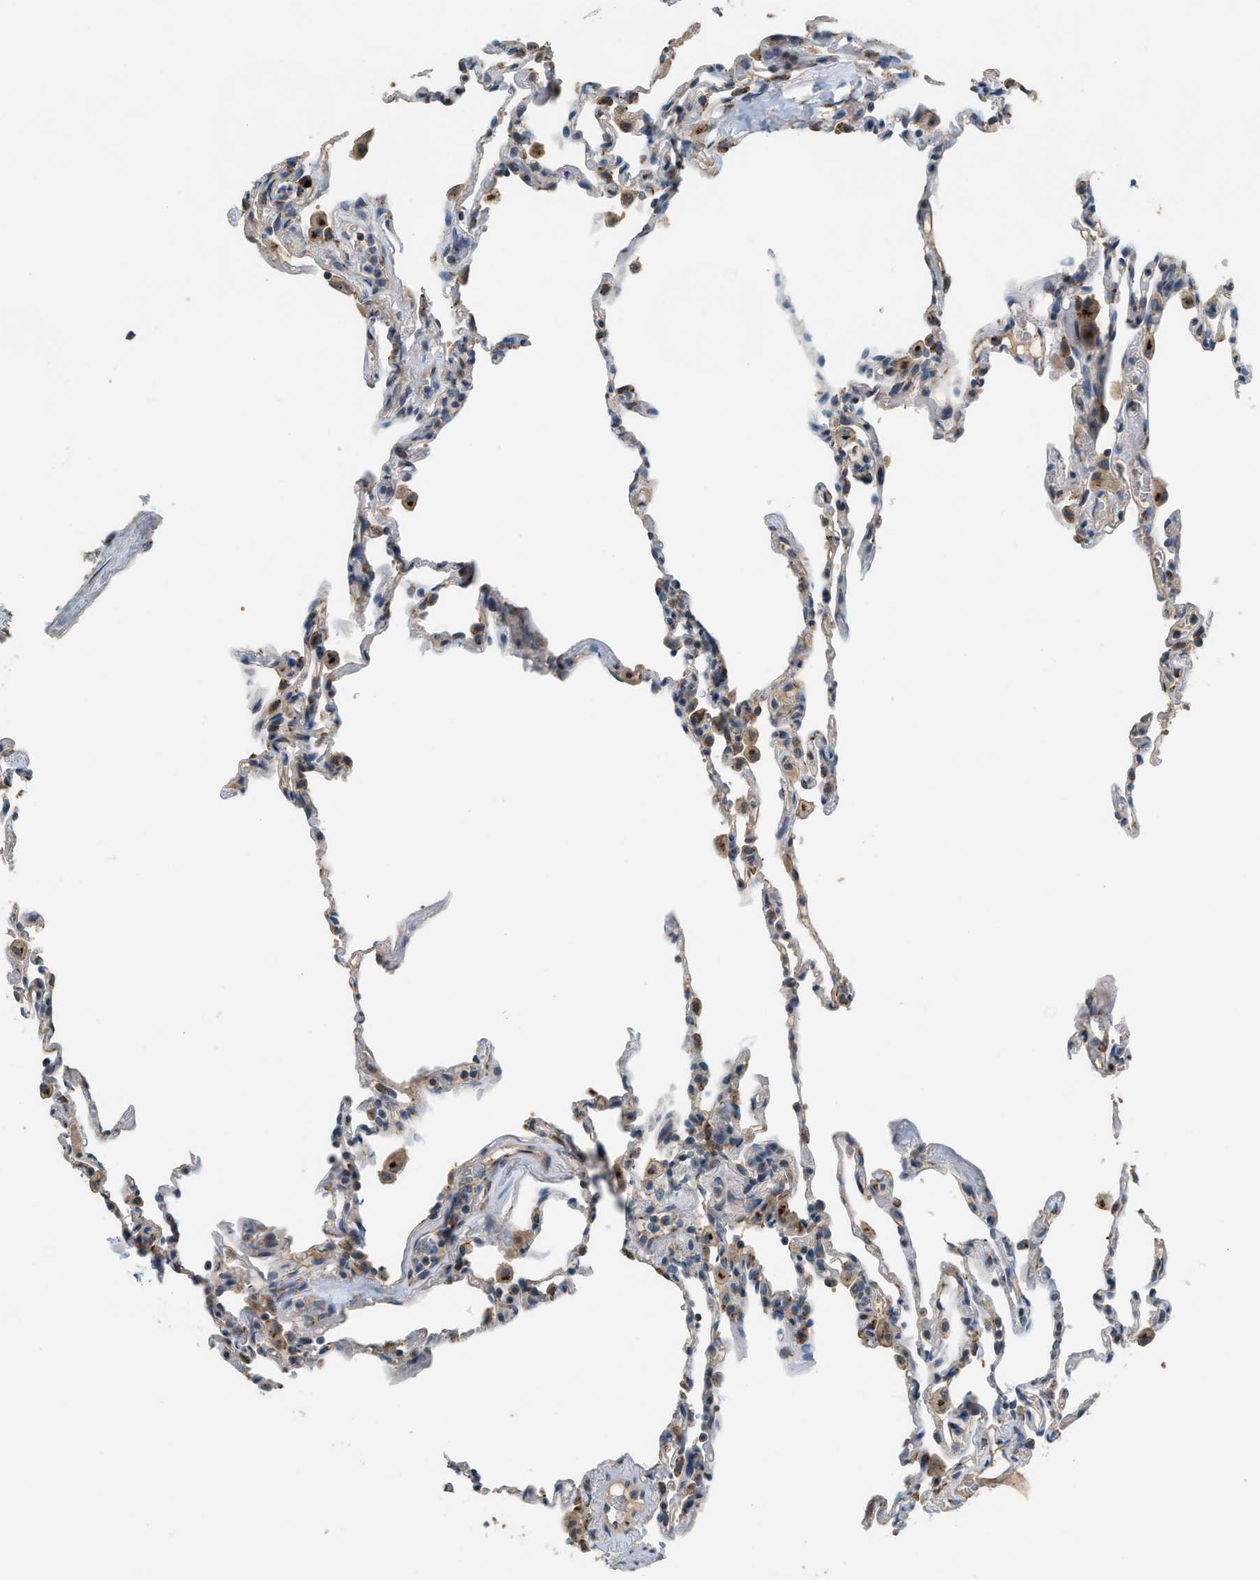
{"staining": {"intensity": "moderate", "quantity": "<25%", "location": "cytoplasmic/membranous"}, "tissue": "lung", "cell_type": "Alveolar cells", "image_type": "normal", "snomed": [{"axis": "morphology", "description": "Normal tissue, NOS"}, {"axis": "topography", "description": "Lung"}], "caption": "Lung stained with a protein marker shows moderate staining in alveolar cells.", "gene": "IPO7", "patient": {"sex": "male", "age": 59}}